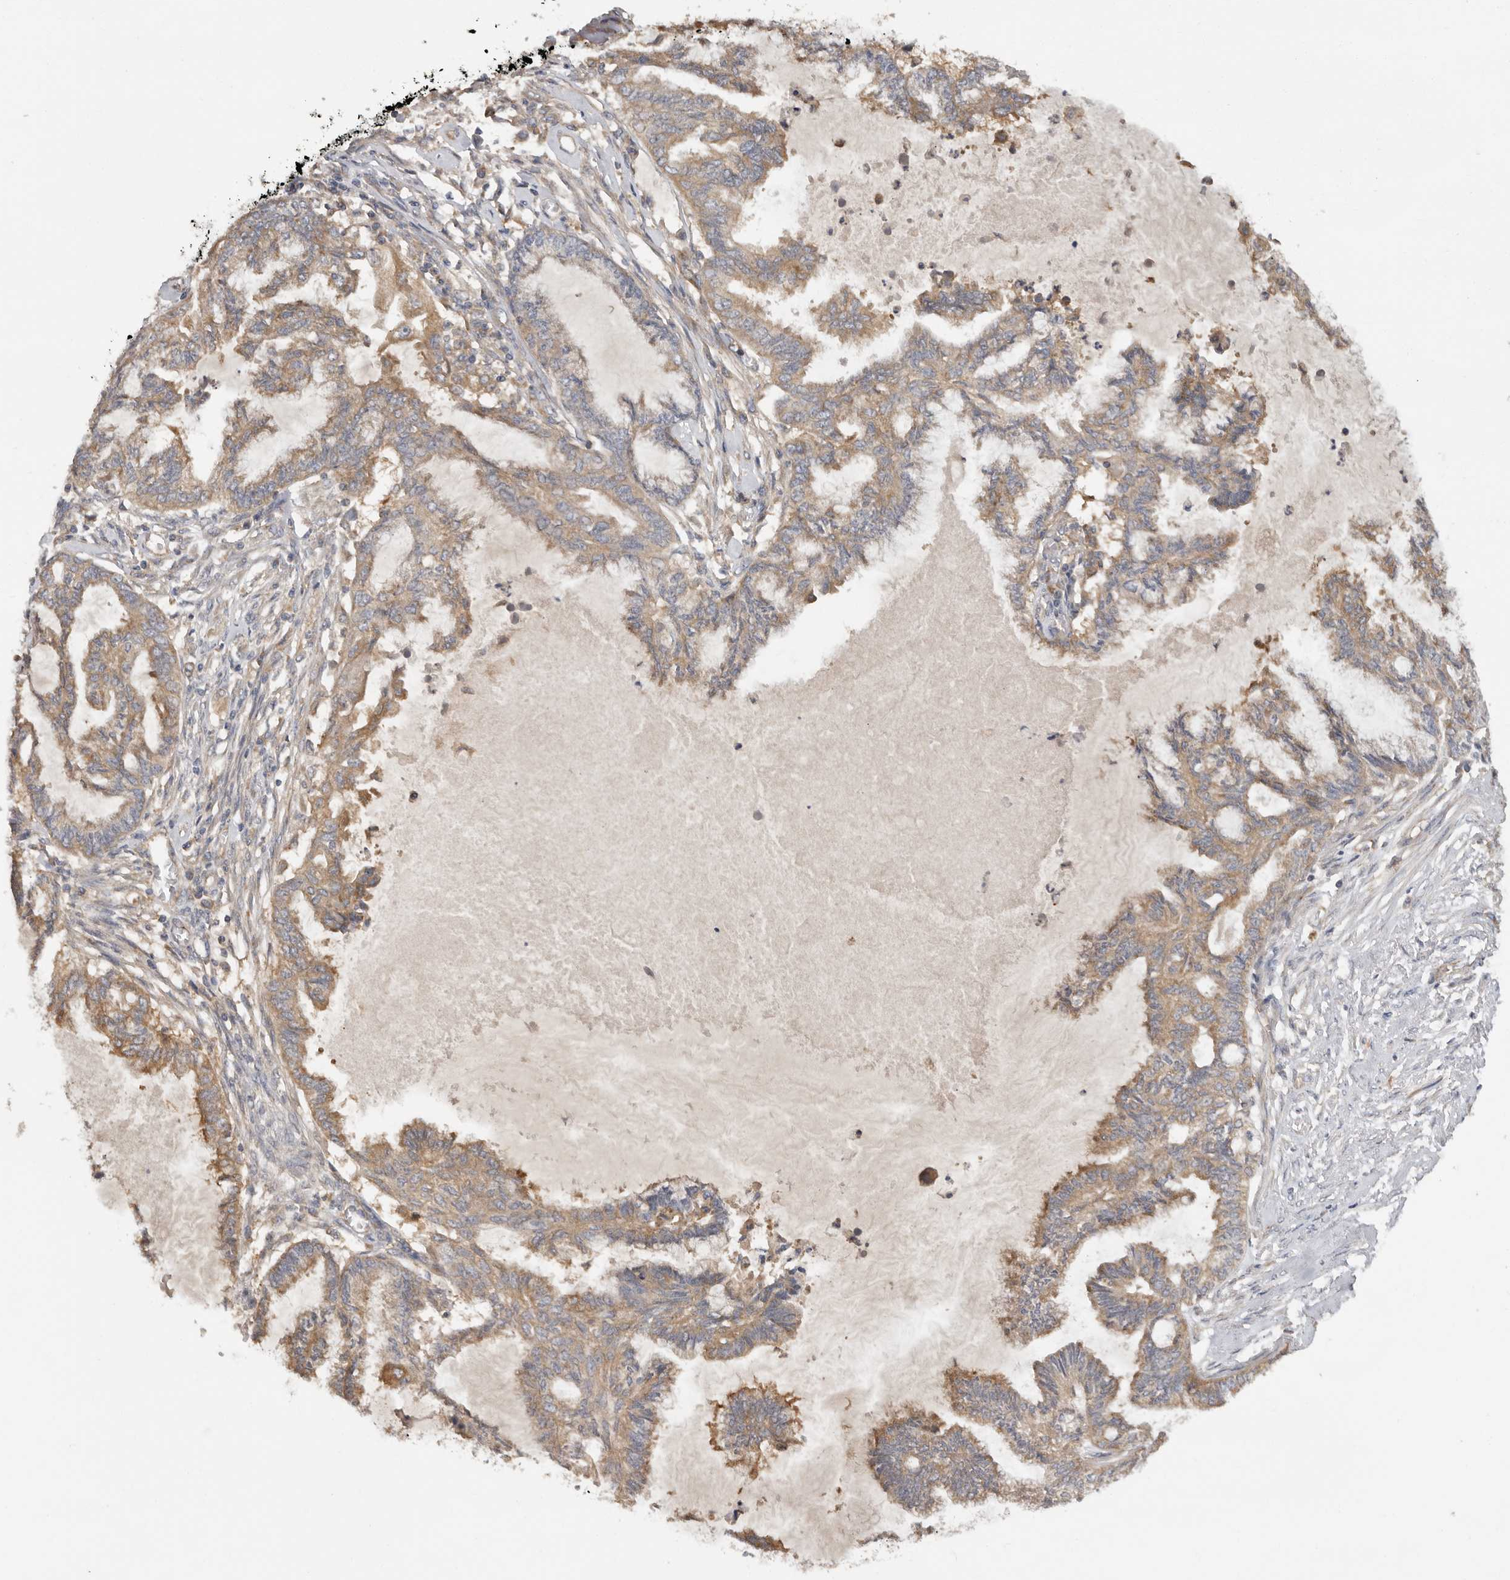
{"staining": {"intensity": "moderate", "quantity": ">75%", "location": "cytoplasmic/membranous"}, "tissue": "endometrial cancer", "cell_type": "Tumor cells", "image_type": "cancer", "snomed": [{"axis": "morphology", "description": "Adenocarcinoma, NOS"}, {"axis": "topography", "description": "Endometrium"}], "caption": "Immunohistochemical staining of human endometrial cancer (adenocarcinoma) demonstrates moderate cytoplasmic/membranous protein positivity in approximately >75% of tumor cells.", "gene": "PPP1R42", "patient": {"sex": "female", "age": 86}}